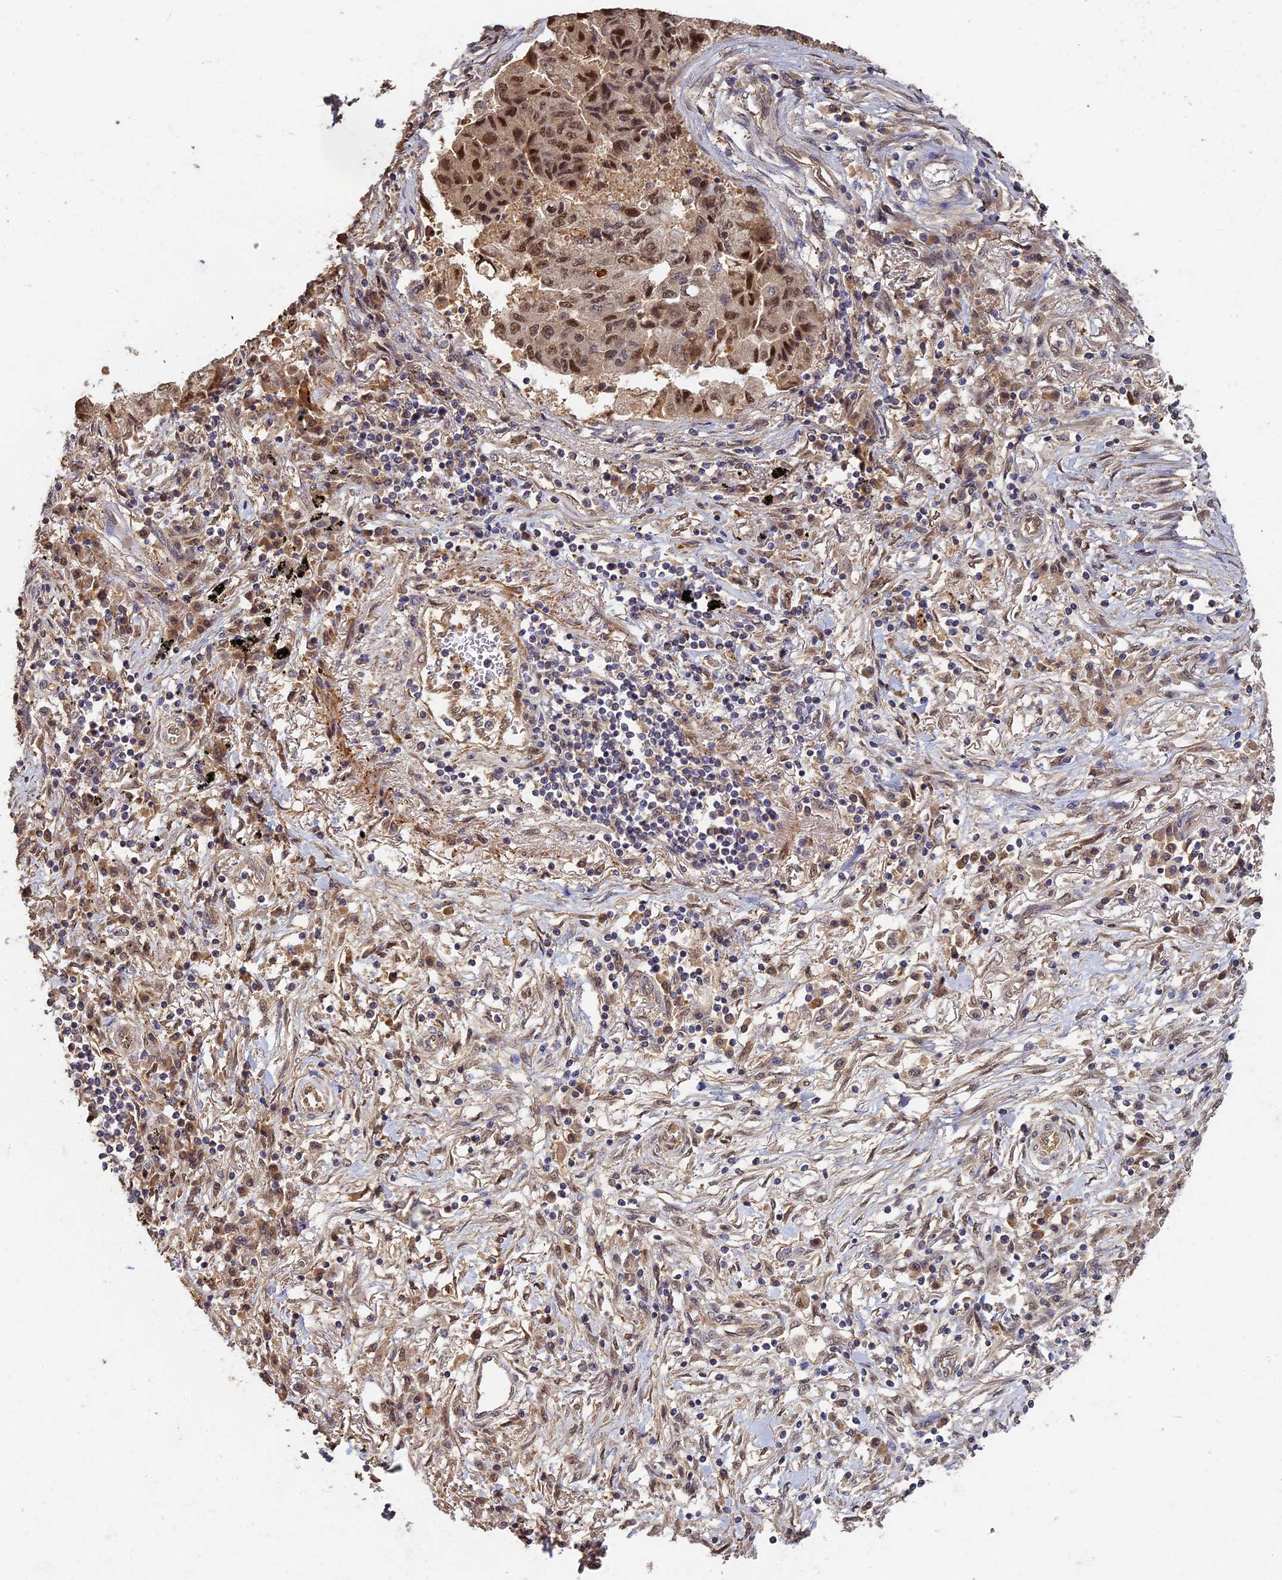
{"staining": {"intensity": "moderate", "quantity": ">75%", "location": "nuclear"}, "tissue": "lung cancer", "cell_type": "Tumor cells", "image_type": "cancer", "snomed": [{"axis": "morphology", "description": "Squamous cell carcinoma, NOS"}, {"axis": "topography", "description": "Lung"}], "caption": "Immunohistochemistry (IHC) histopathology image of human lung squamous cell carcinoma stained for a protein (brown), which displays medium levels of moderate nuclear expression in about >75% of tumor cells.", "gene": "RSPH3", "patient": {"sex": "male", "age": 74}}